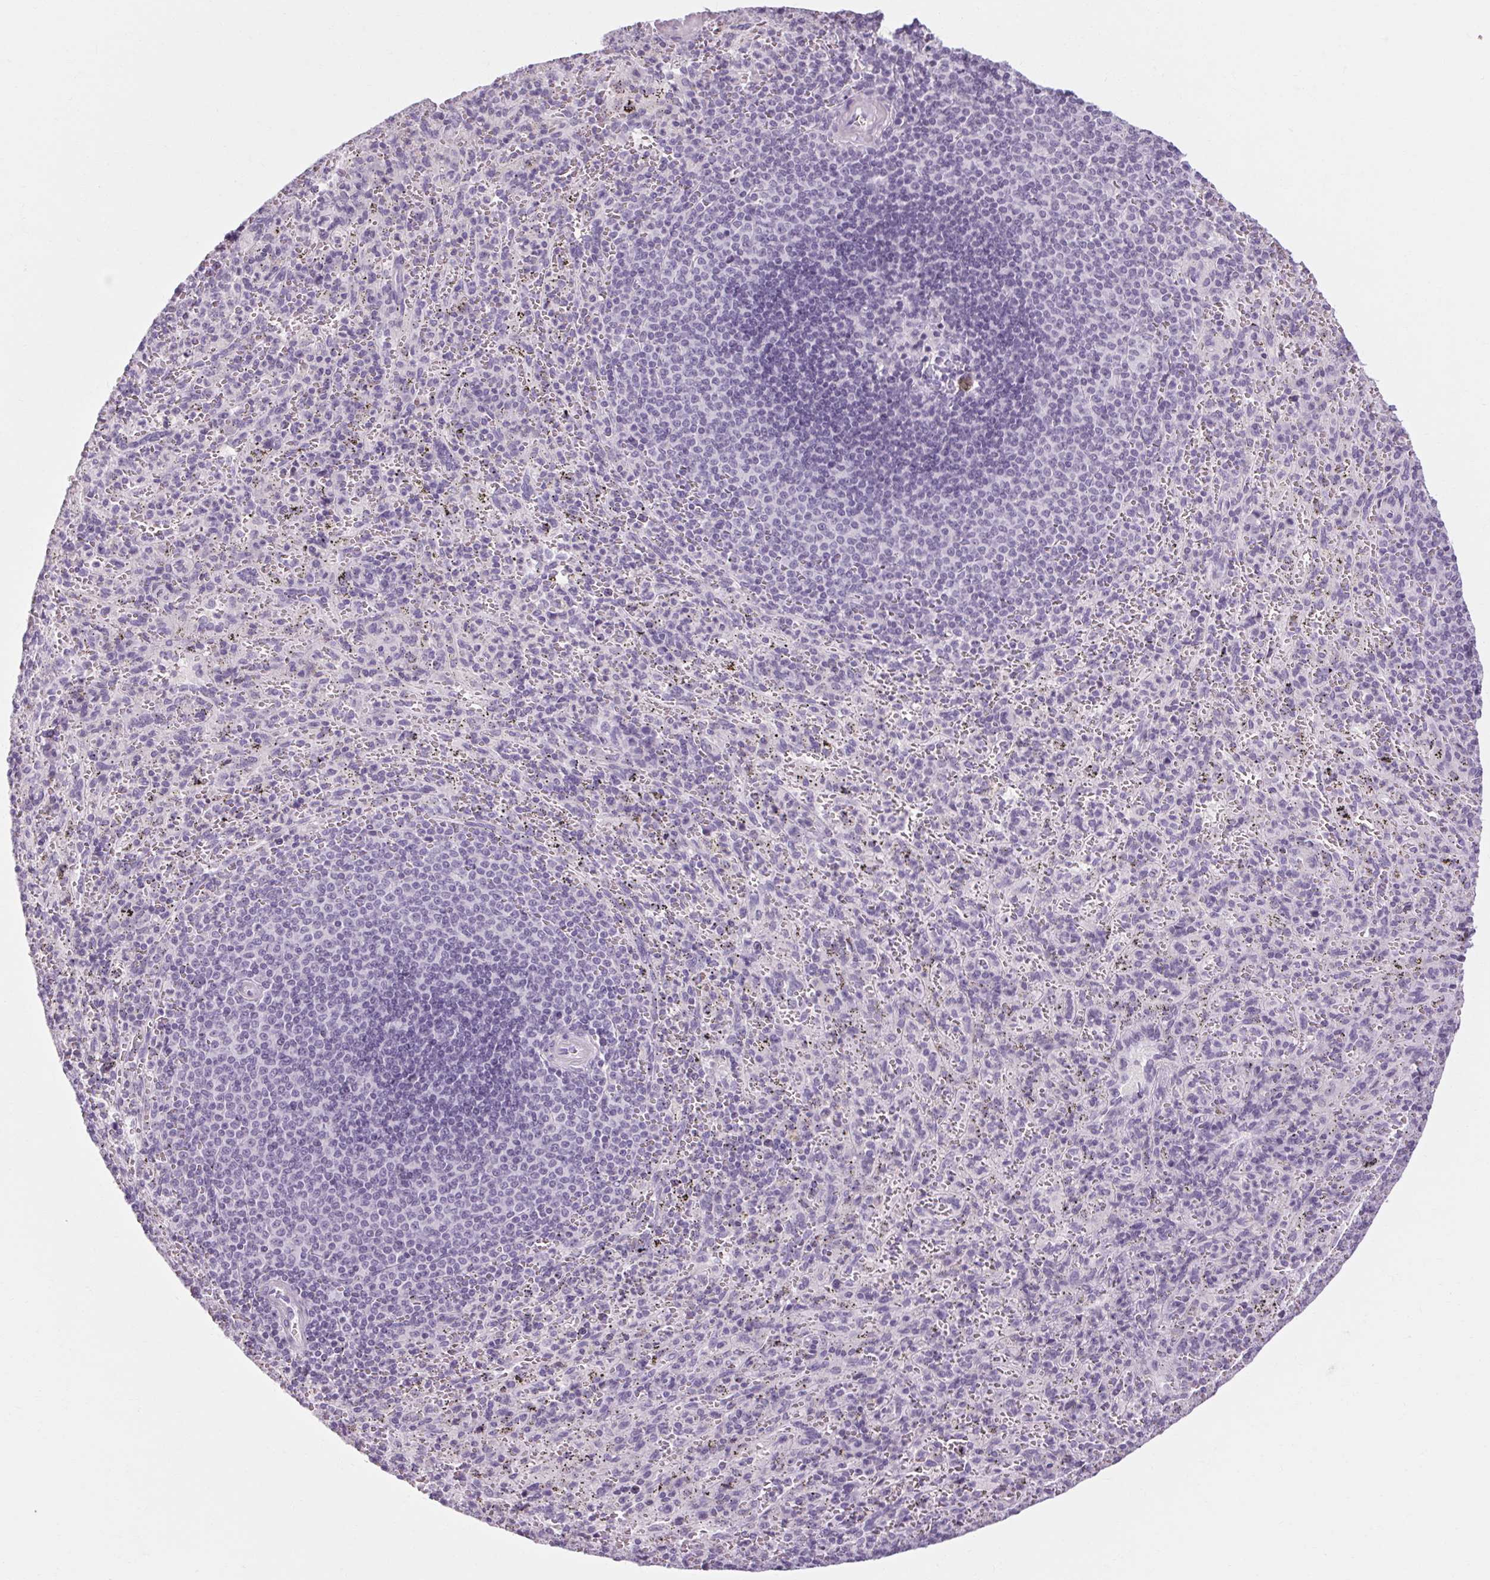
{"staining": {"intensity": "negative", "quantity": "none", "location": "none"}, "tissue": "spleen", "cell_type": "Cells in red pulp", "image_type": "normal", "snomed": [{"axis": "morphology", "description": "Normal tissue, NOS"}, {"axis": "topography", "description": "Spleen"}], "caption": "This photomicrograph is of unremarkable spleen stained with immunohistochemistry (IHC) to label a protein in brown with the nuclei are counter-stained blue. There is no expression in cells in red pulp. Nuclei are stained in blue.", "gene": "POMC", "patient": {"sex": "male", "age": 57}}